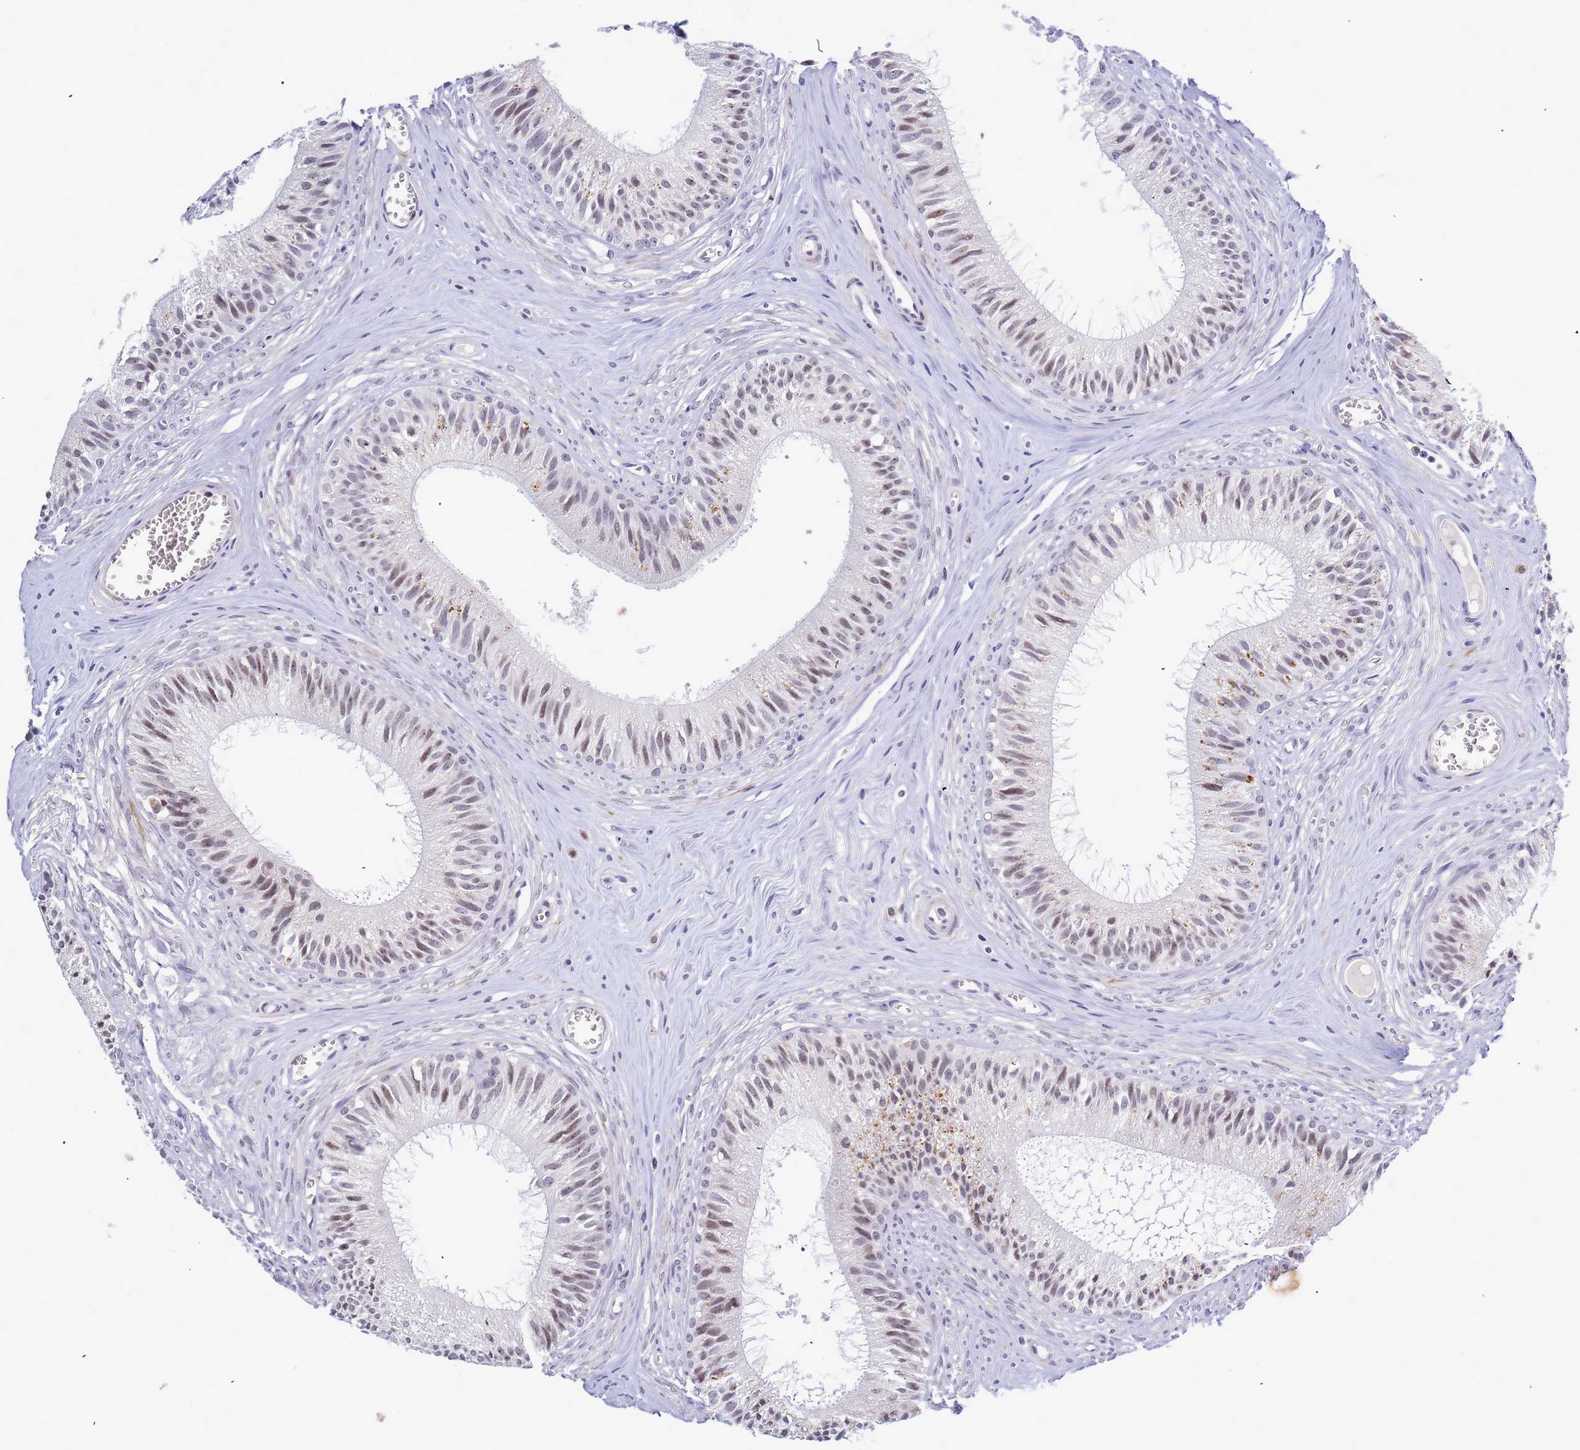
{"staining": {"intensity": "moderate", "quantity": "<25%", "location": "cytoplasmic/membranous,nuclear"}, "tissue": "epididymis", "cell_type": "Glandular cells", "image_type": "normal", "snomed": [{"axis": "morphology", "description": "Normal tissue, NOS"}, {"axis": "topography", "description": "Epididymis"}], "caption": "Protein staining of benign epididymis exhibits moderate cytoplasmic/membranous,nuclear expression in about <25% of glandular cells.", "gene": "CXorf65", "patient": {"sex": "male", "age": 36}}